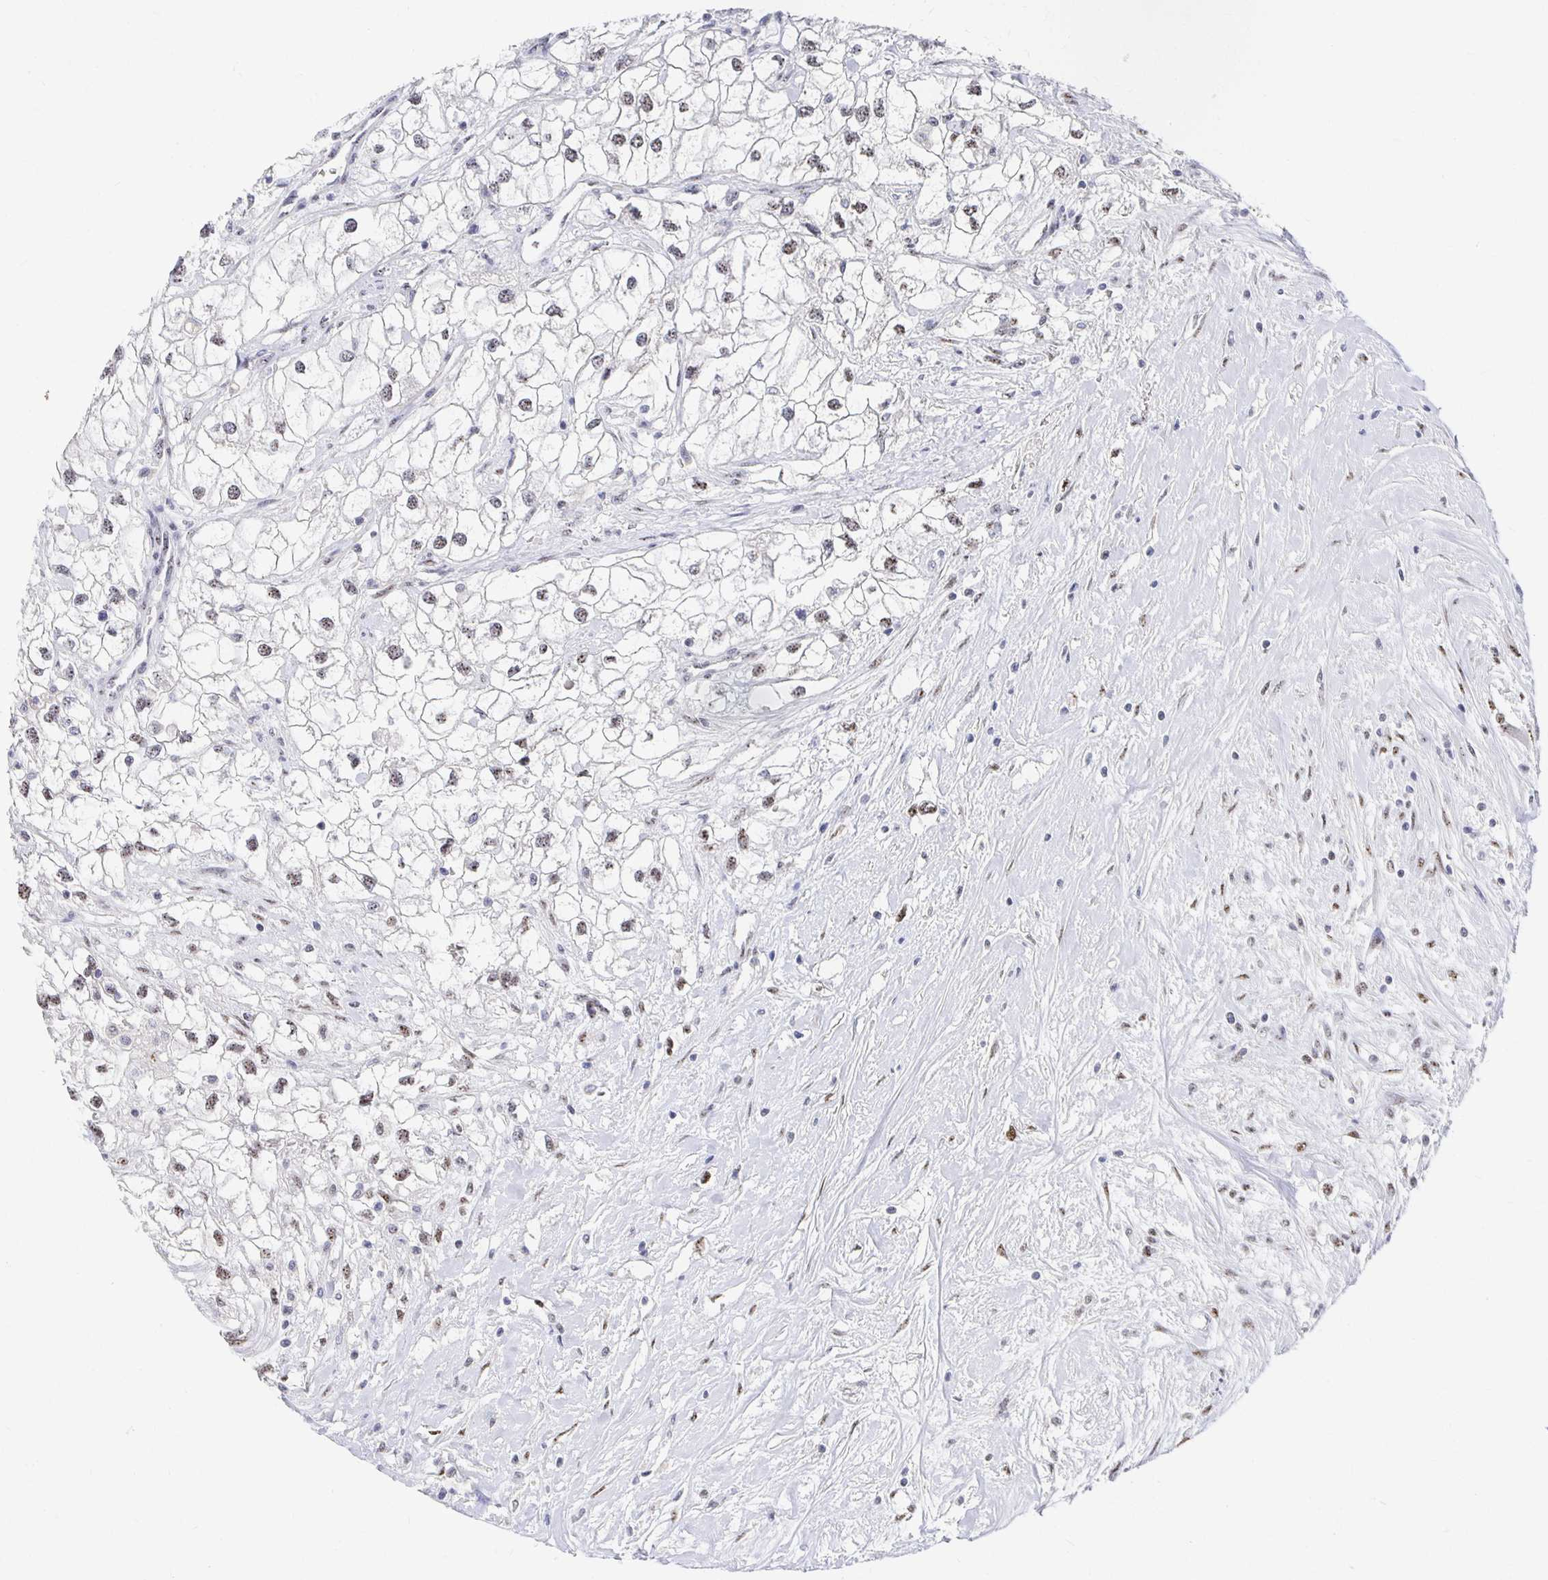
{"staining": {"intensity": "strong", "quantity": "25%-75%", "location": "nuclear"}, "tissue": "renal cancer", "cell_type": "Tumor cells", "image_type": "cancer", "snomed": [{"axis": "morphology", "description": "Adenocarcinoma, NOS"}, {"axis": "topography", "description": "Kidney"}], "caption": "Immunohistochemical staining of human adenocarcinoma (renal) reveals high levels of strong nuclear staining in approximately 25%-75% of tumor cells.", "gene": "CLIC3", "patient": {"sex": "male", "age": 59}}